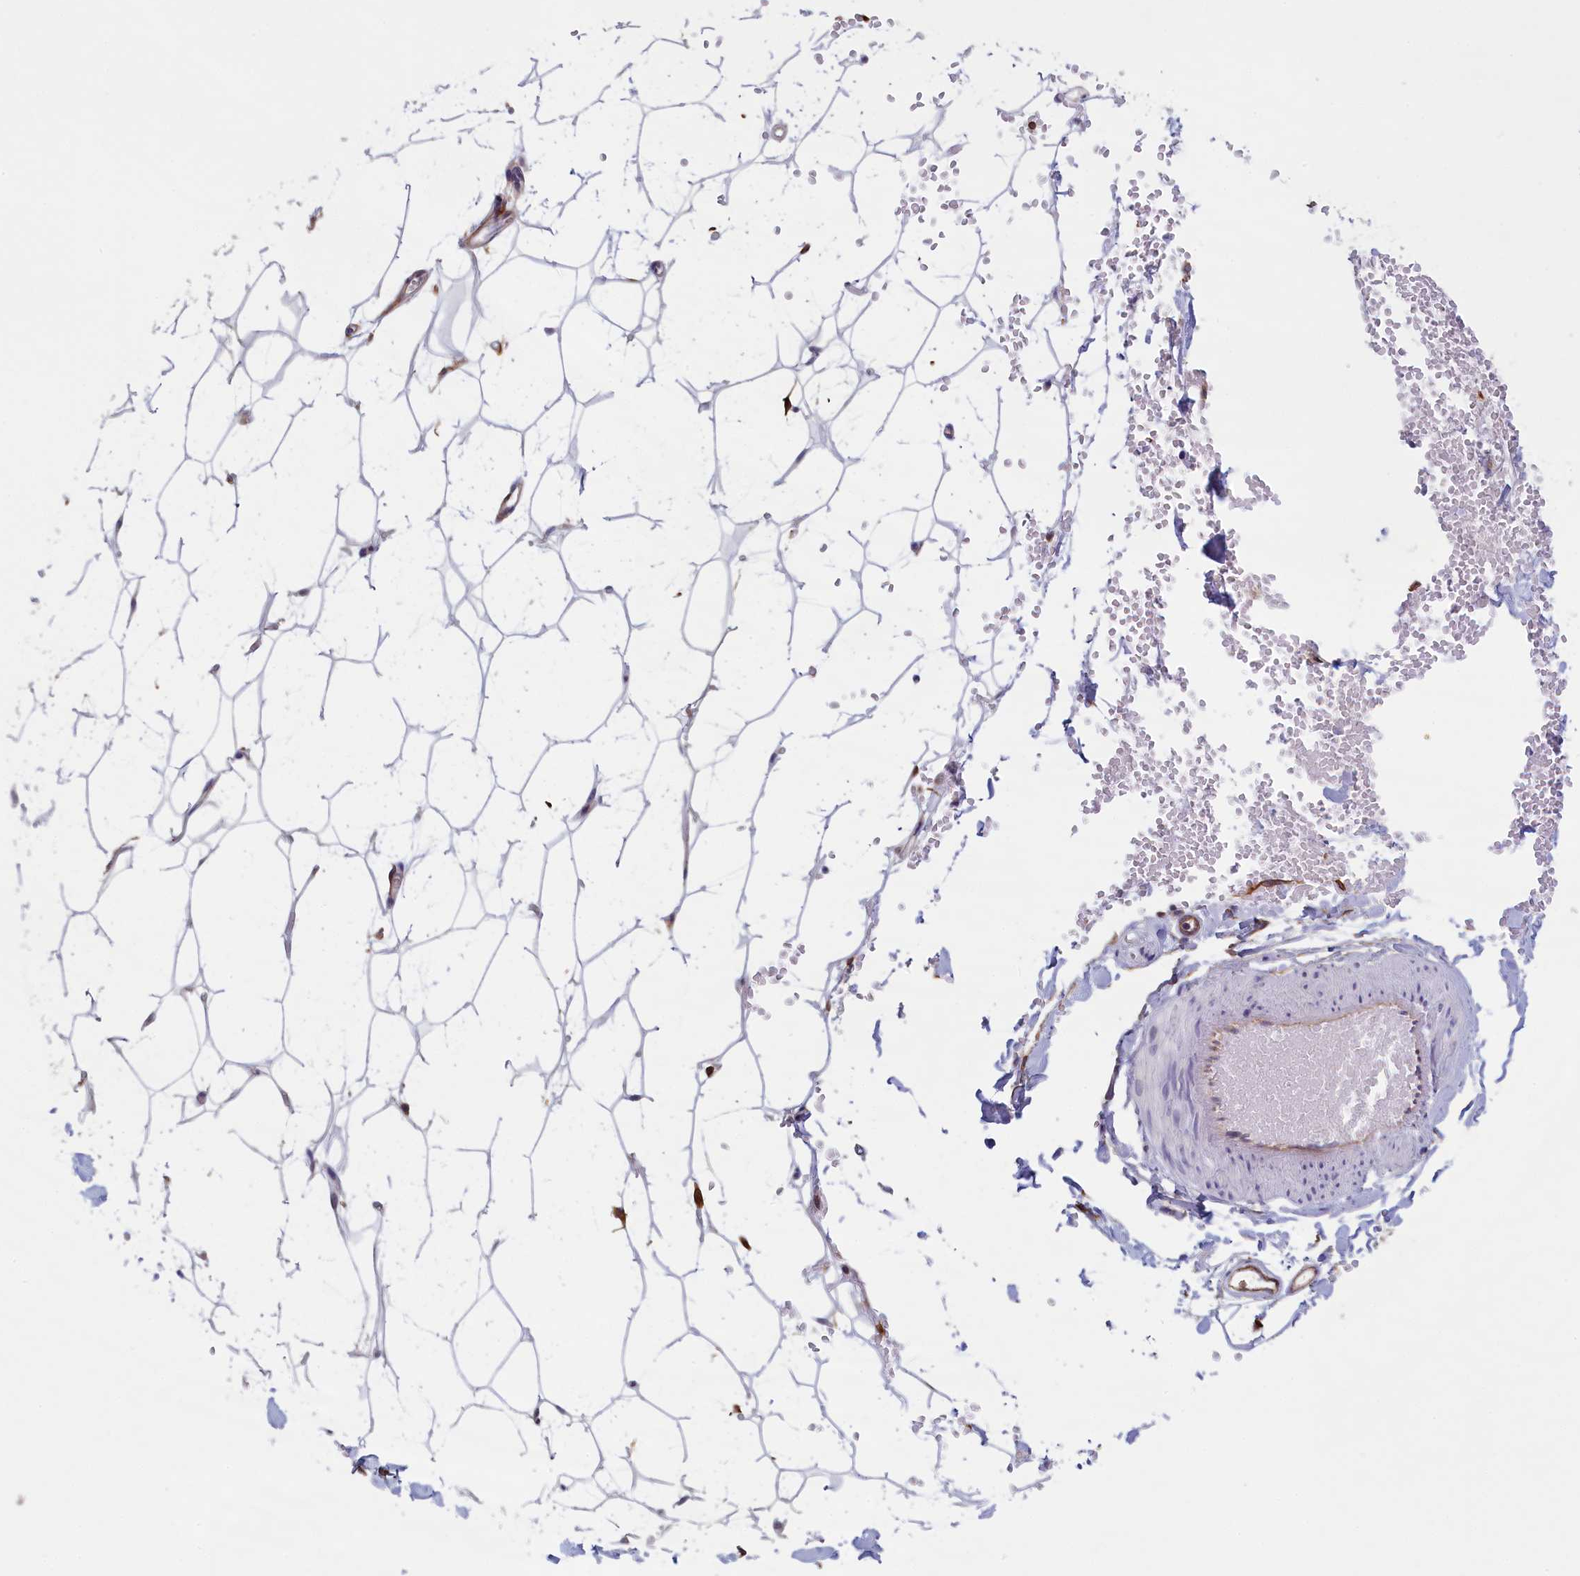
{"staining": {"intensity": "moderate", "quantity": "25%-75%", "location": "cytoplasmic/membranous"}, "tissue": "adipose tissue", "cell_type": "Adipocytes", "image_type": "normal", "snomed": [{"axis": "morphology", "description": "Normal tissue, NOS"}, {"axis": "topography", "description": "Breast"}], "caption": "IHC photomicrograph of normal adipose tissue stained for a protein (brown), which exhibits medium levels of moderate cytoplasmic/membranous expression in about 25%-75% of adipocytes.", "gene": "COL19A1", "patient": {"sex": "female", "age": 23}}